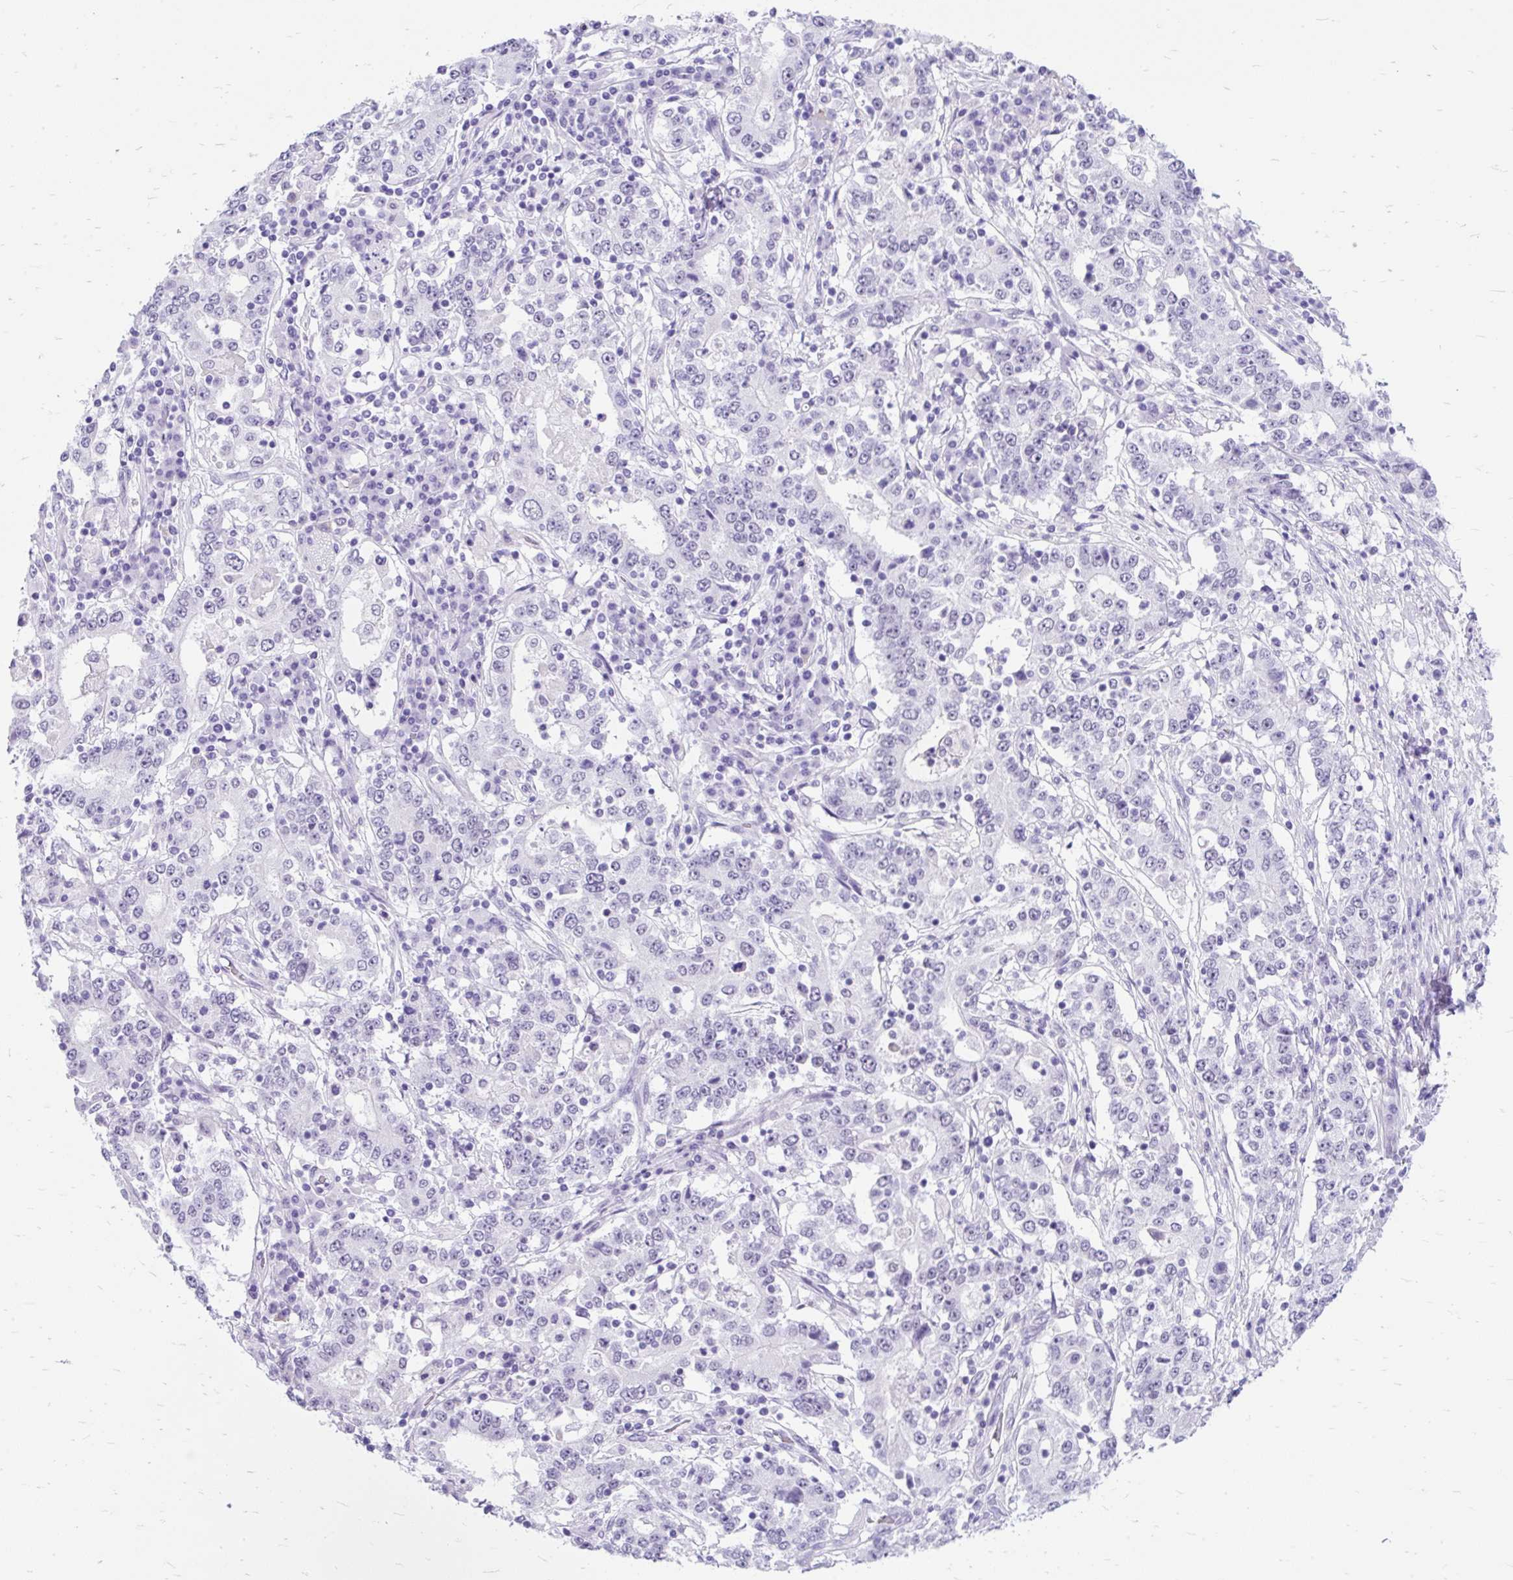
{"staining": {"intensity": "negative", "quantity": "none", "location": "none"}, "tissue": "stomach cancer", "cell_type": "Tumor cells", "image_type": "cancer", "snomed": [{"axis": "morphology", "description": "Adenocarcinoma, NOS"}, {"axis": "topography", "description": "Stomach"}], "caption": "This is an immunohistochemistry photomicrograph of human stomach cancer. There is no staining in tumor cells.", "gene": "SCGB1A1", "patient": {"sex": "male", "age": 59}}